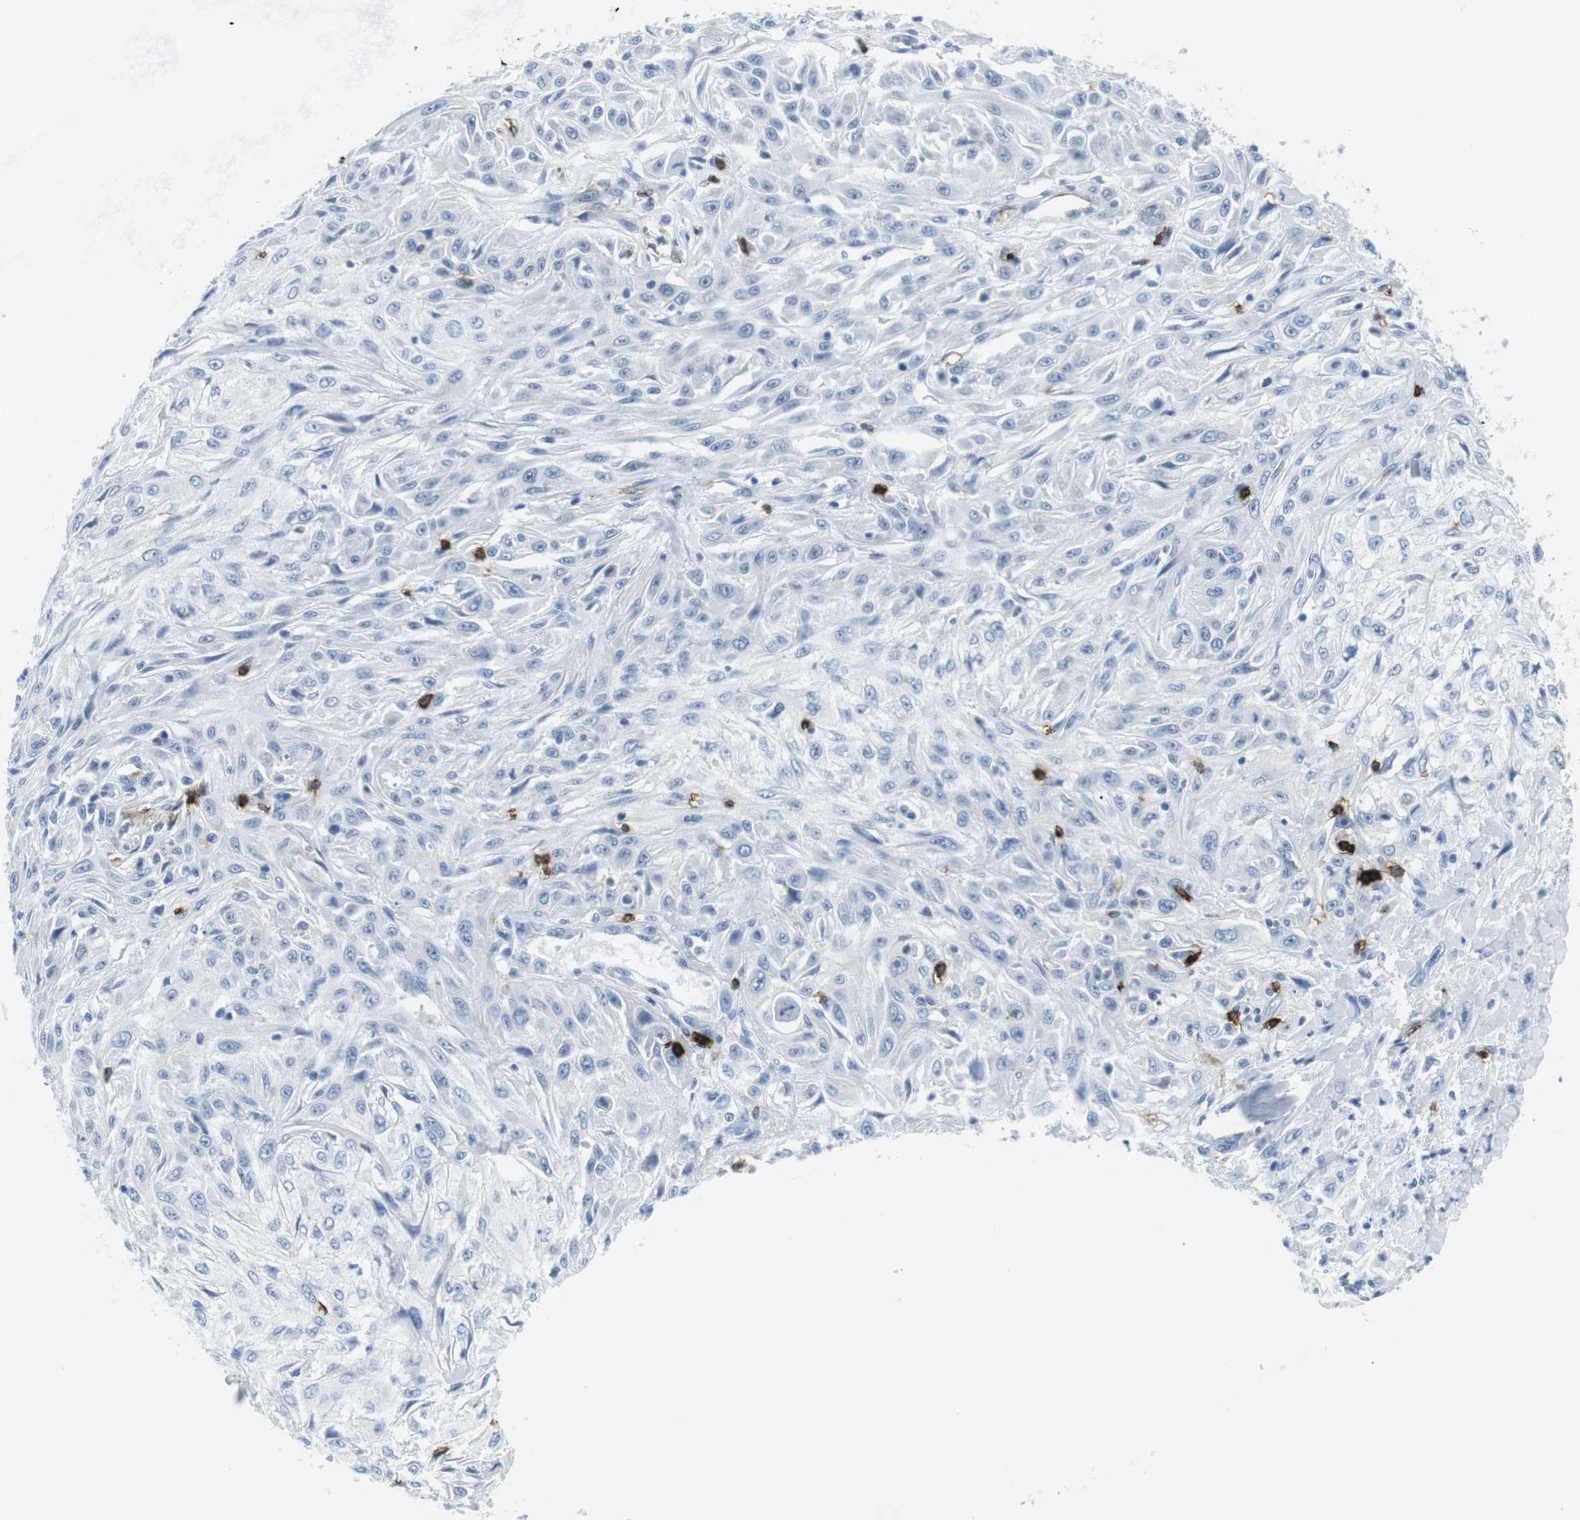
{"staining": {"intensity": "negative", "quantity": "none", "location": "none"}, "tissue": "skin cancer", "cell_type": "Tumor cells", "image_type": "cancer", "snomed": [{"axis": "morphology", "description": "Squamous cell carcinoma, NOS"}, {"axis": "topography", "description": "Skin"}], "caption": "The image displays no significant staining in tumor cells of skin cancer (squamous cell carcinoma). (DAB immunohistochemistry (IHC) with hematoxylin counter stain).", "gene": "TNFRSF4", "patient": {"sex": "male", "age": 75}}